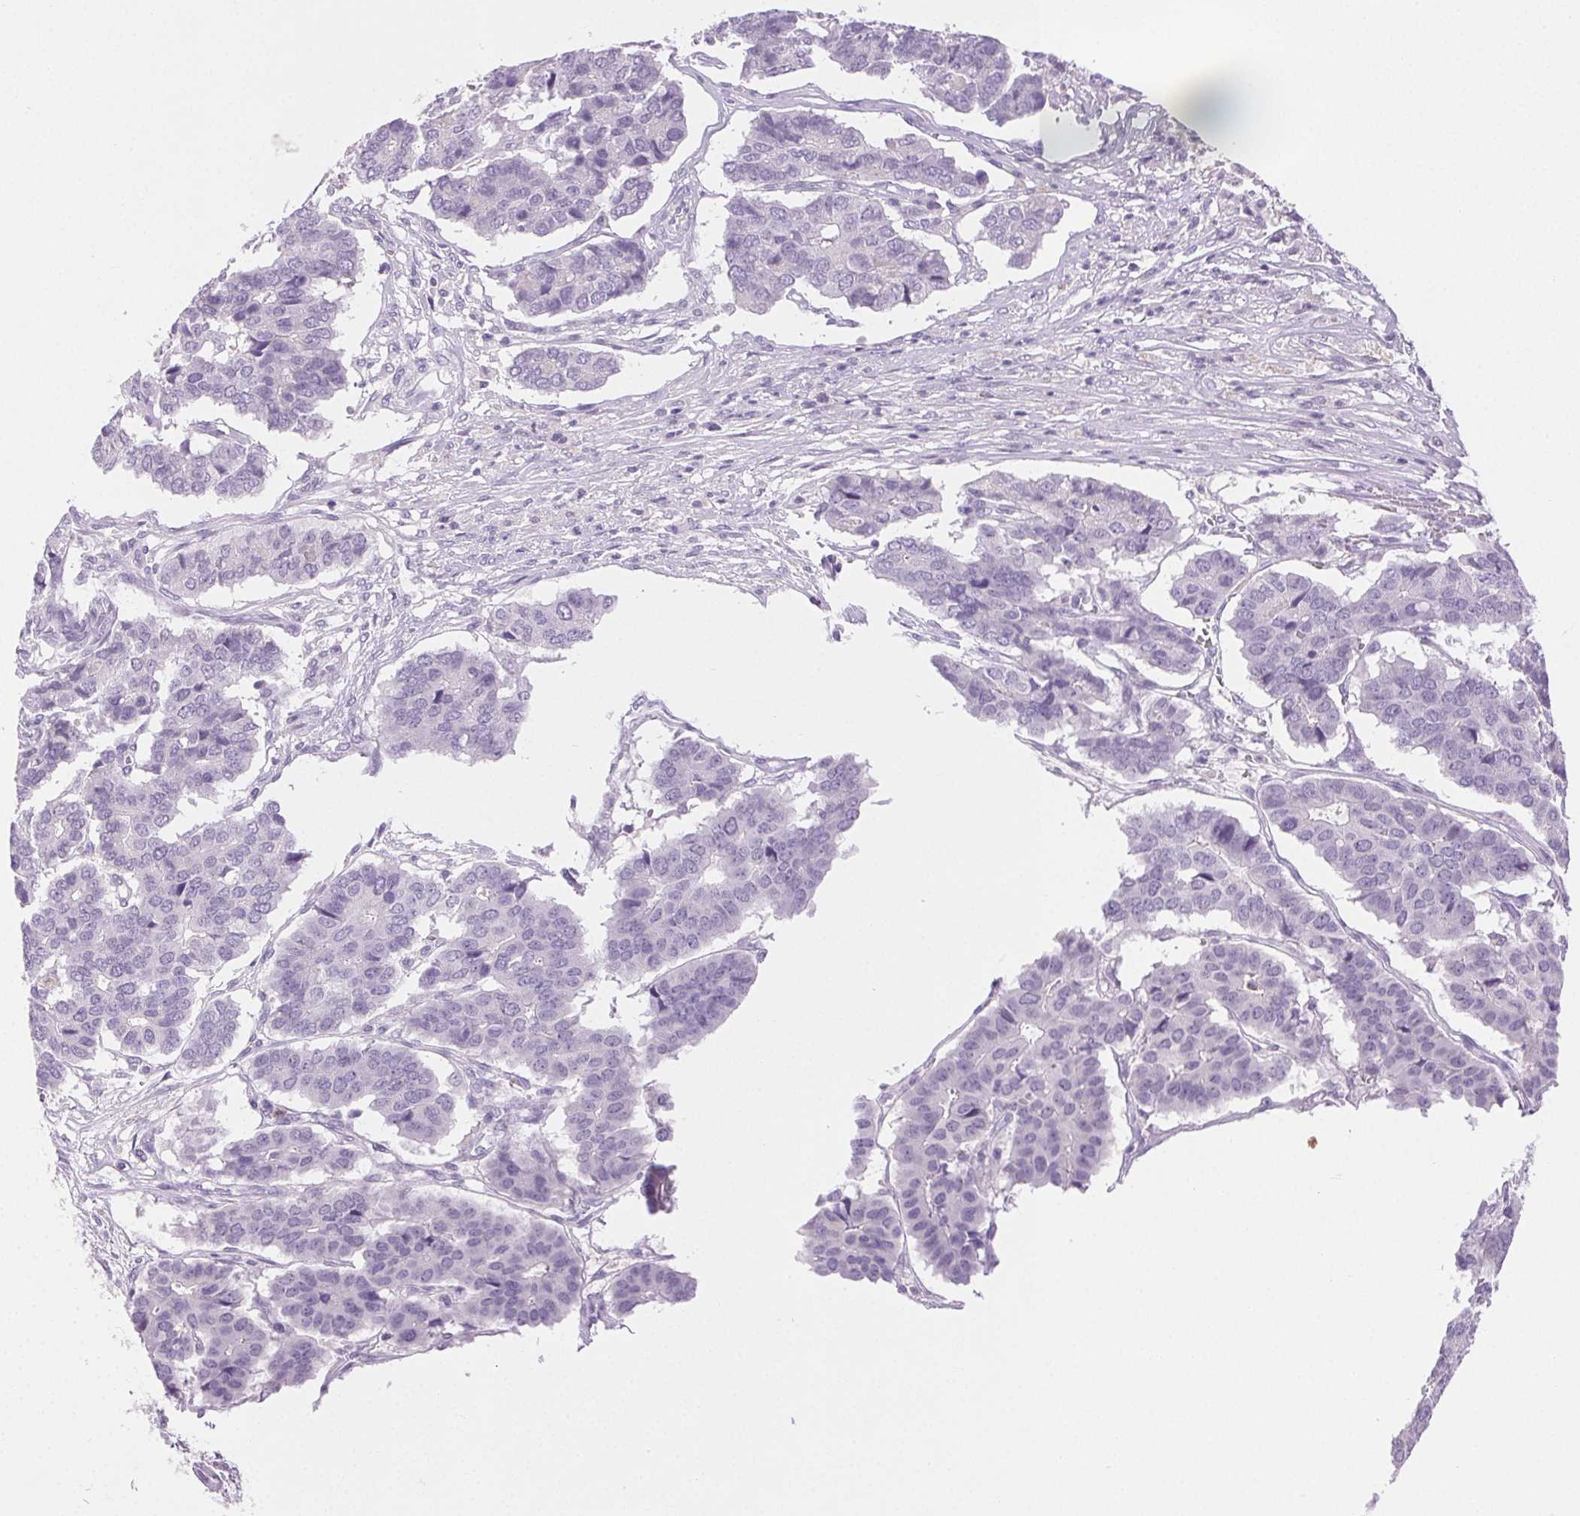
{"staining": {"intensity": "negative", "quantity": "none", "location": "none"}, "tissue": "pancreatic cancer", "cell_type": "Tumor cells", "image_type": "cancer", "snomed": [{"axis": "morphology", "description": "Adenocarcinoma, NOS"}, {"axis": "topography", "description": "Pancreas"}], "caption": "DAB immunohistochemical staining of adenocarcinoma (pancreatic) demonstrates no significant positivity in tumor cells.", "gene": "EMX2", "patient": {"sex": "male", "age": 50}}